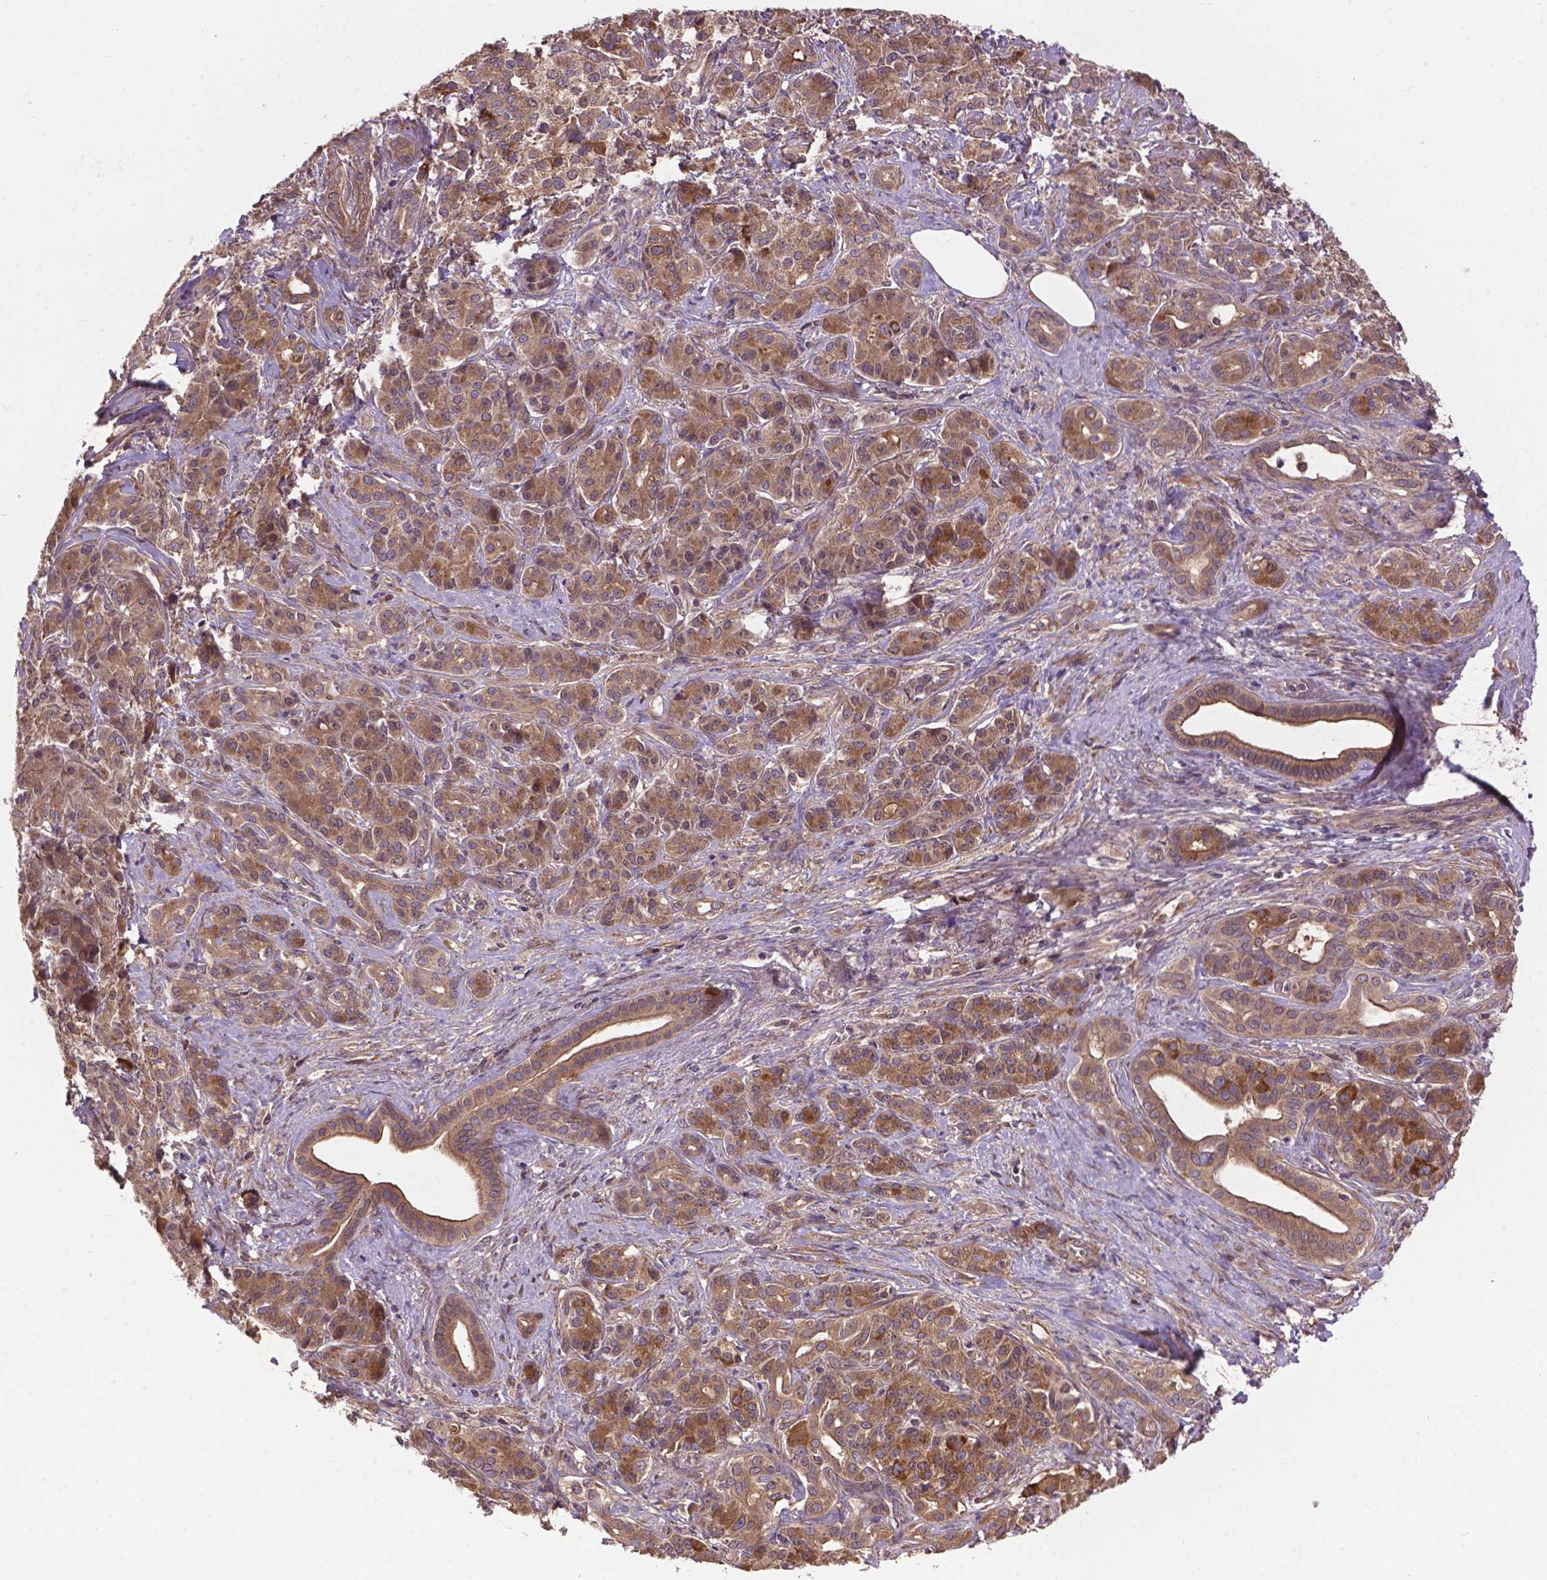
{"staining": {"intensity": "moderate", "quantity": ">75%", "location": "cytoplasmic/membranous"}, "tissue": "pancreatic cancer", "cell_type": "Tumor cells", "image_type": "cancer", "snomed": [{"axis": "morphology", "description": "Normal tissue, NOS"}, {"axis": "morphology", "description": "Inflammation, NOS"}, {"axis": "morphology", "description": "Adenocarcinoma, NOS"}, {"axis": "topography", "description": "Pancreas"}], "caption": "Pancreatic cancer (adenocarcinoma) stained for a protein (brown) reveals moderate cytoplasmic/membranous positive expression in about >75% of tumor cells.", "gene": "ZNF616", "patient": {"sex": "male", "age": 57}}